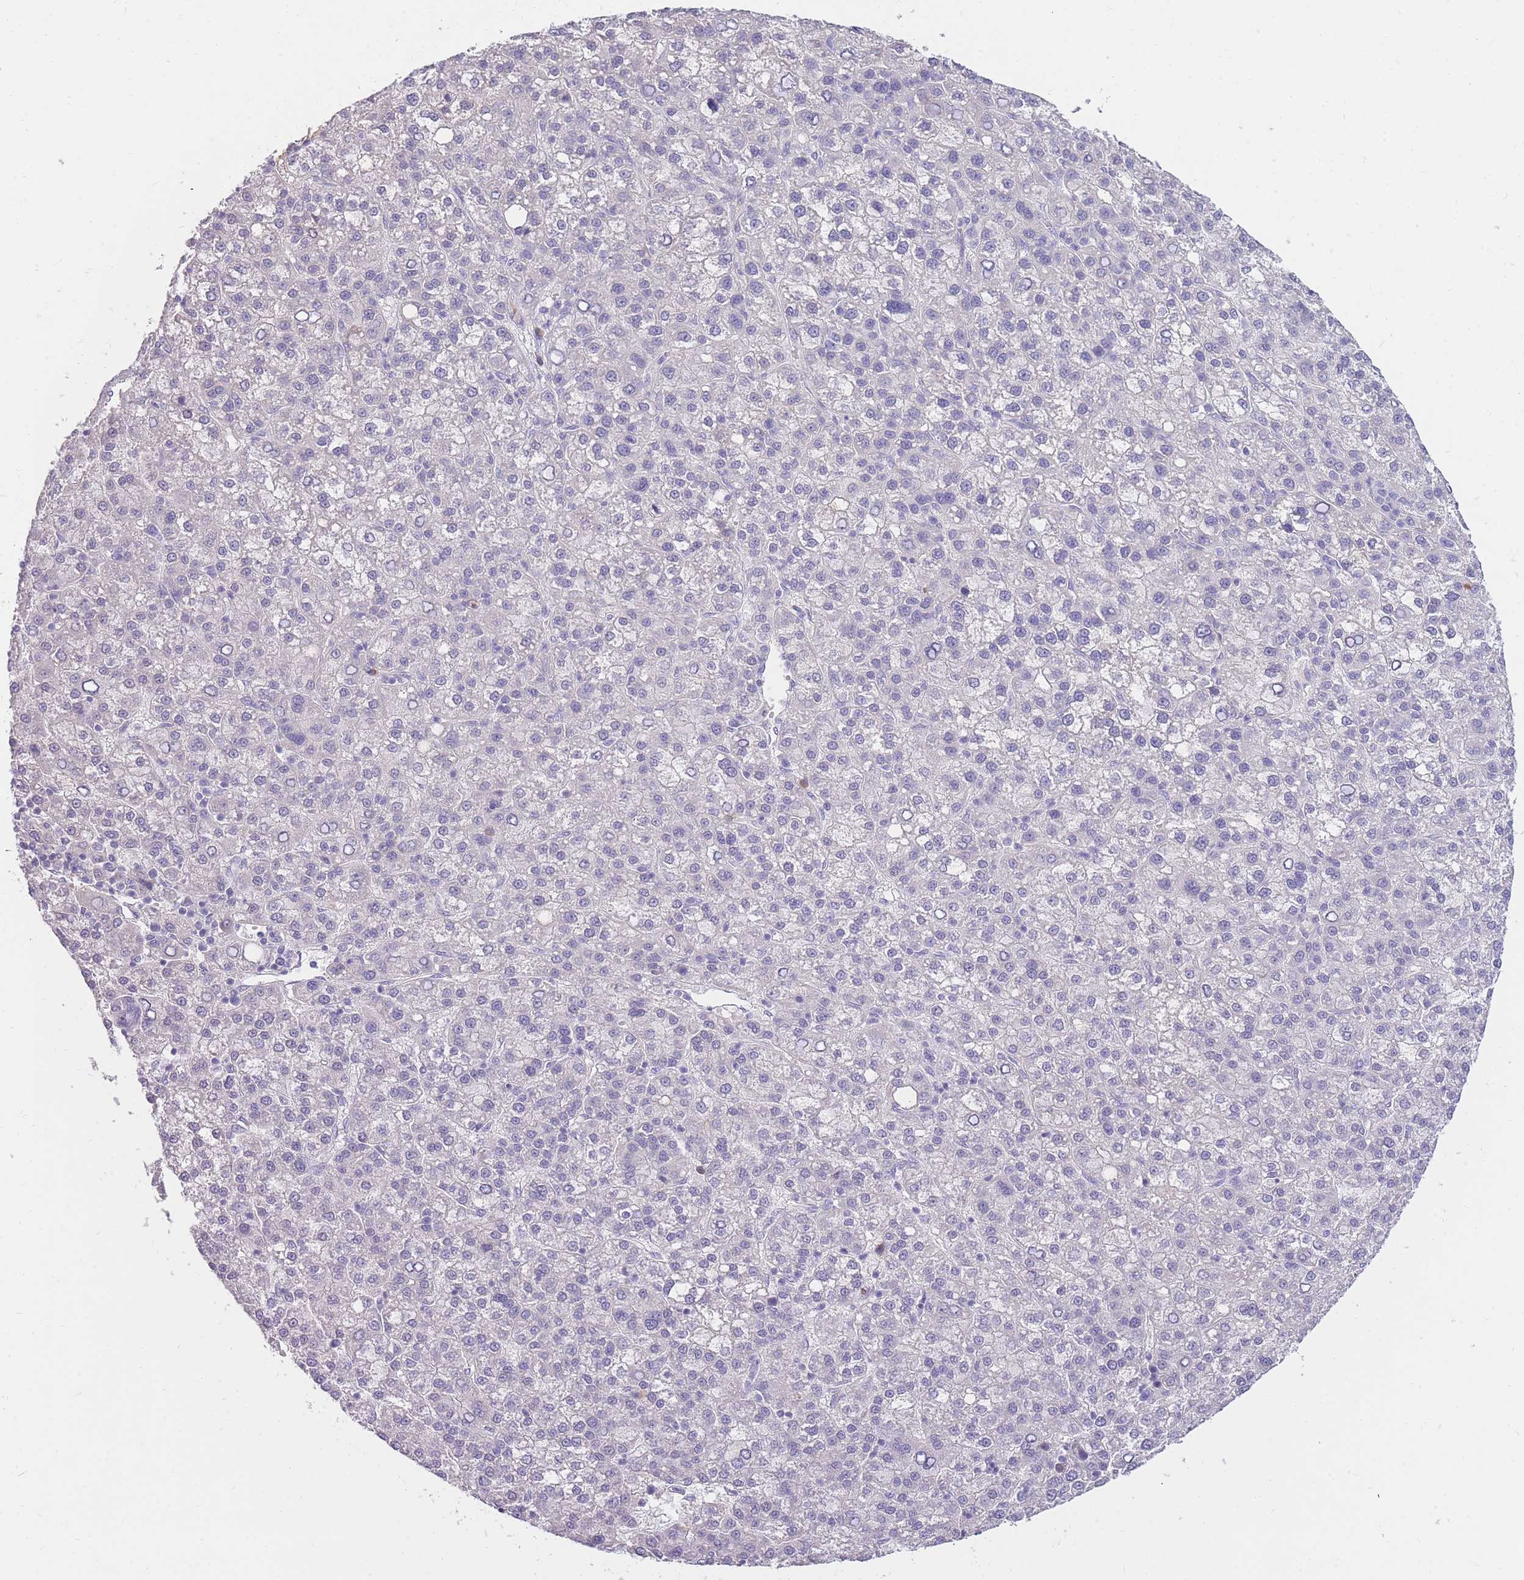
{"staining": {"intensity": "negative", "quantity": "none", "location": "none"}, "tissue": "liver cancer", "cell_type": "Tumor cells", "image_type": "cancer", "snomed": [{"axis": "morphology", "description": "Carcinoma, Hepatocellular, NOS"}, {"axis": "topography", "description": "Liver"}], "caption": "The immunohistochemistry image has no significant staining in tumor cells of hepatocellular carcinoma (liver) tissue.", "gene": "TPSD1", "patient": {"sex": "female", "age": 58}}